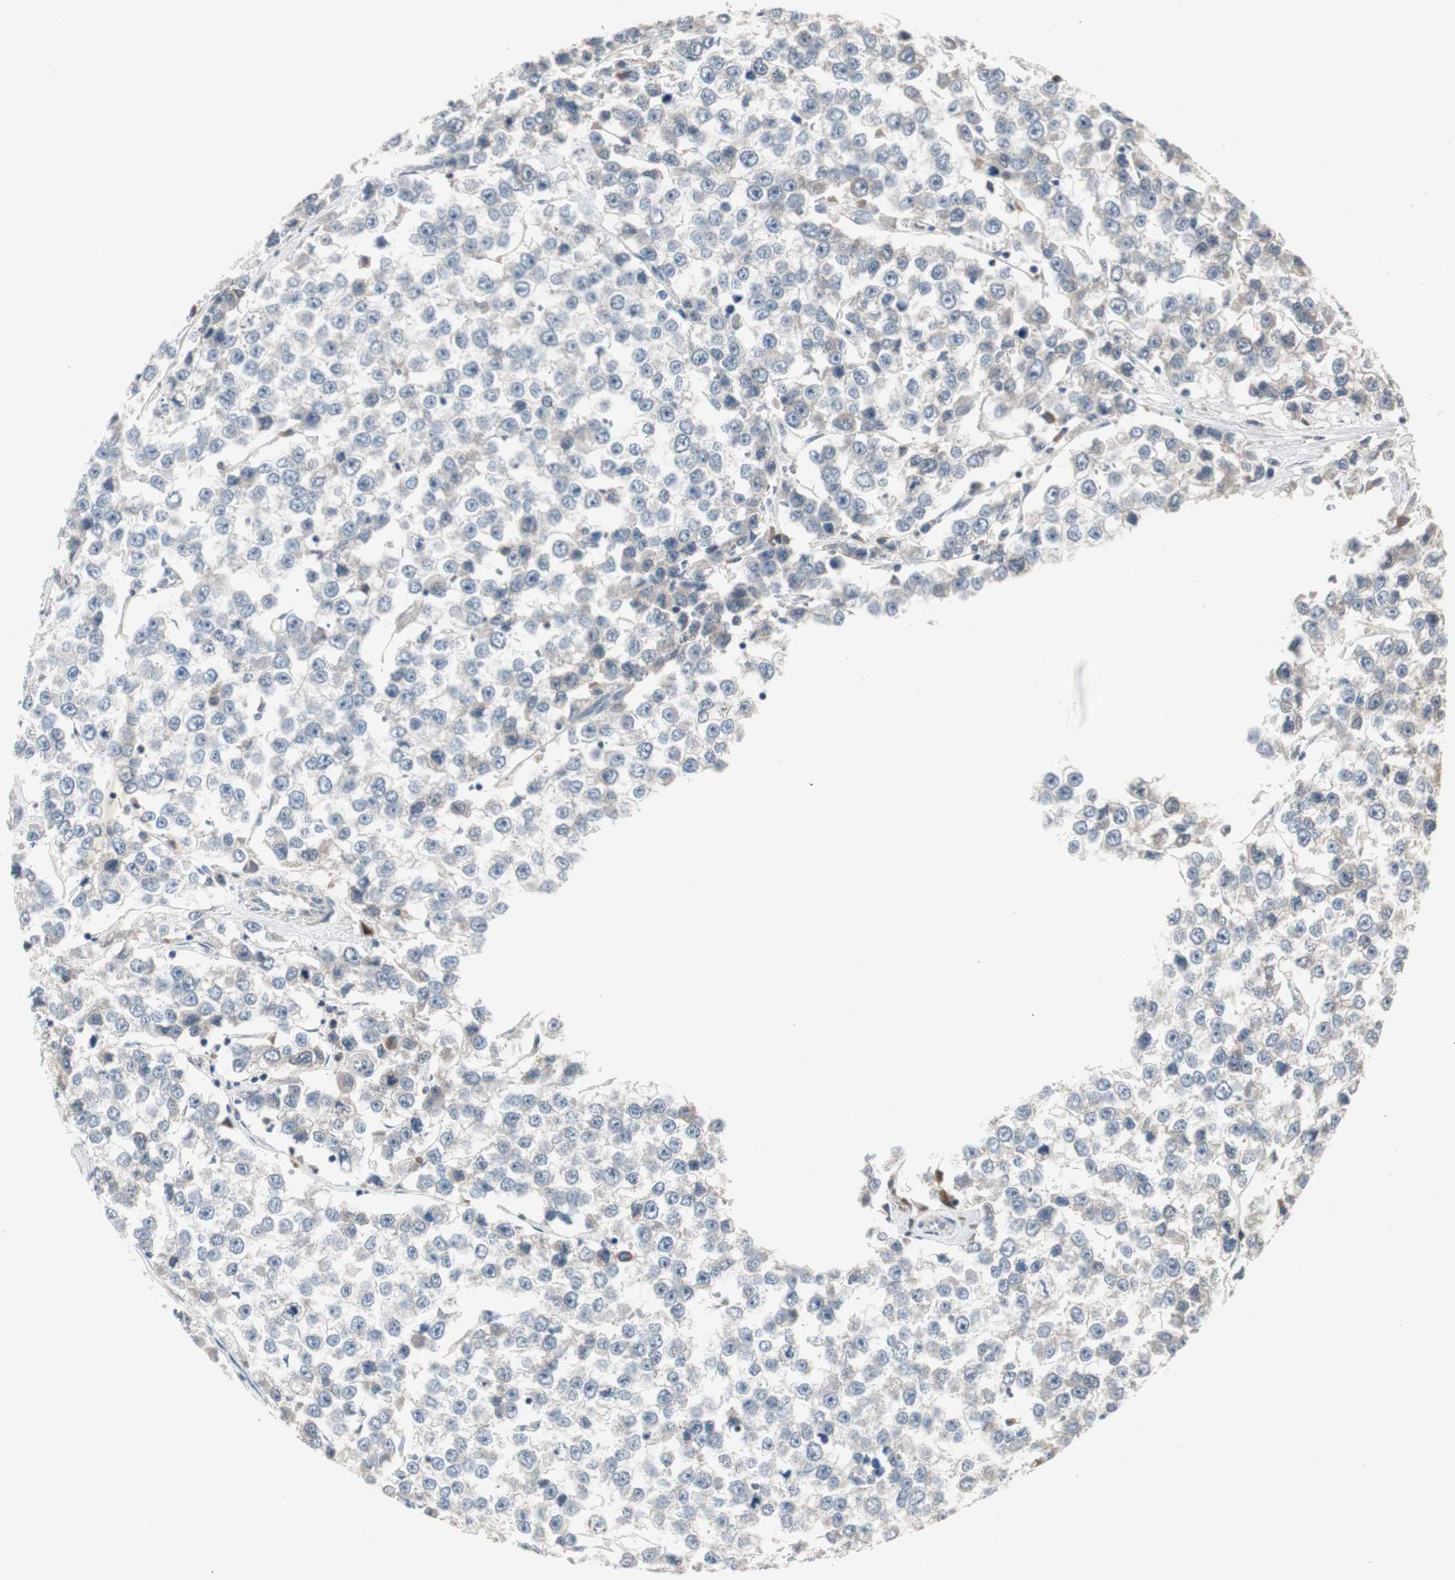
{"staining": {"intensity": "negative", "quantity": "none", "location": "none"}, "tissue": "testis cancer", "cell_type": "Tumor cells", "image_type": "cancer", "snomed": [{"axis": "morphology", "description": "Seminoma, NOS"}, {"axis": "morphology", "description": "Carcinoma, Embryonal, NOS"}, {"axis": "topography", "description": "Testis"}], "caption": "There is no significant staining in tumor cells of testis seminoma.", "gene": "ZMPSTE24", "patient": {"sex": "male", "age": 52}}